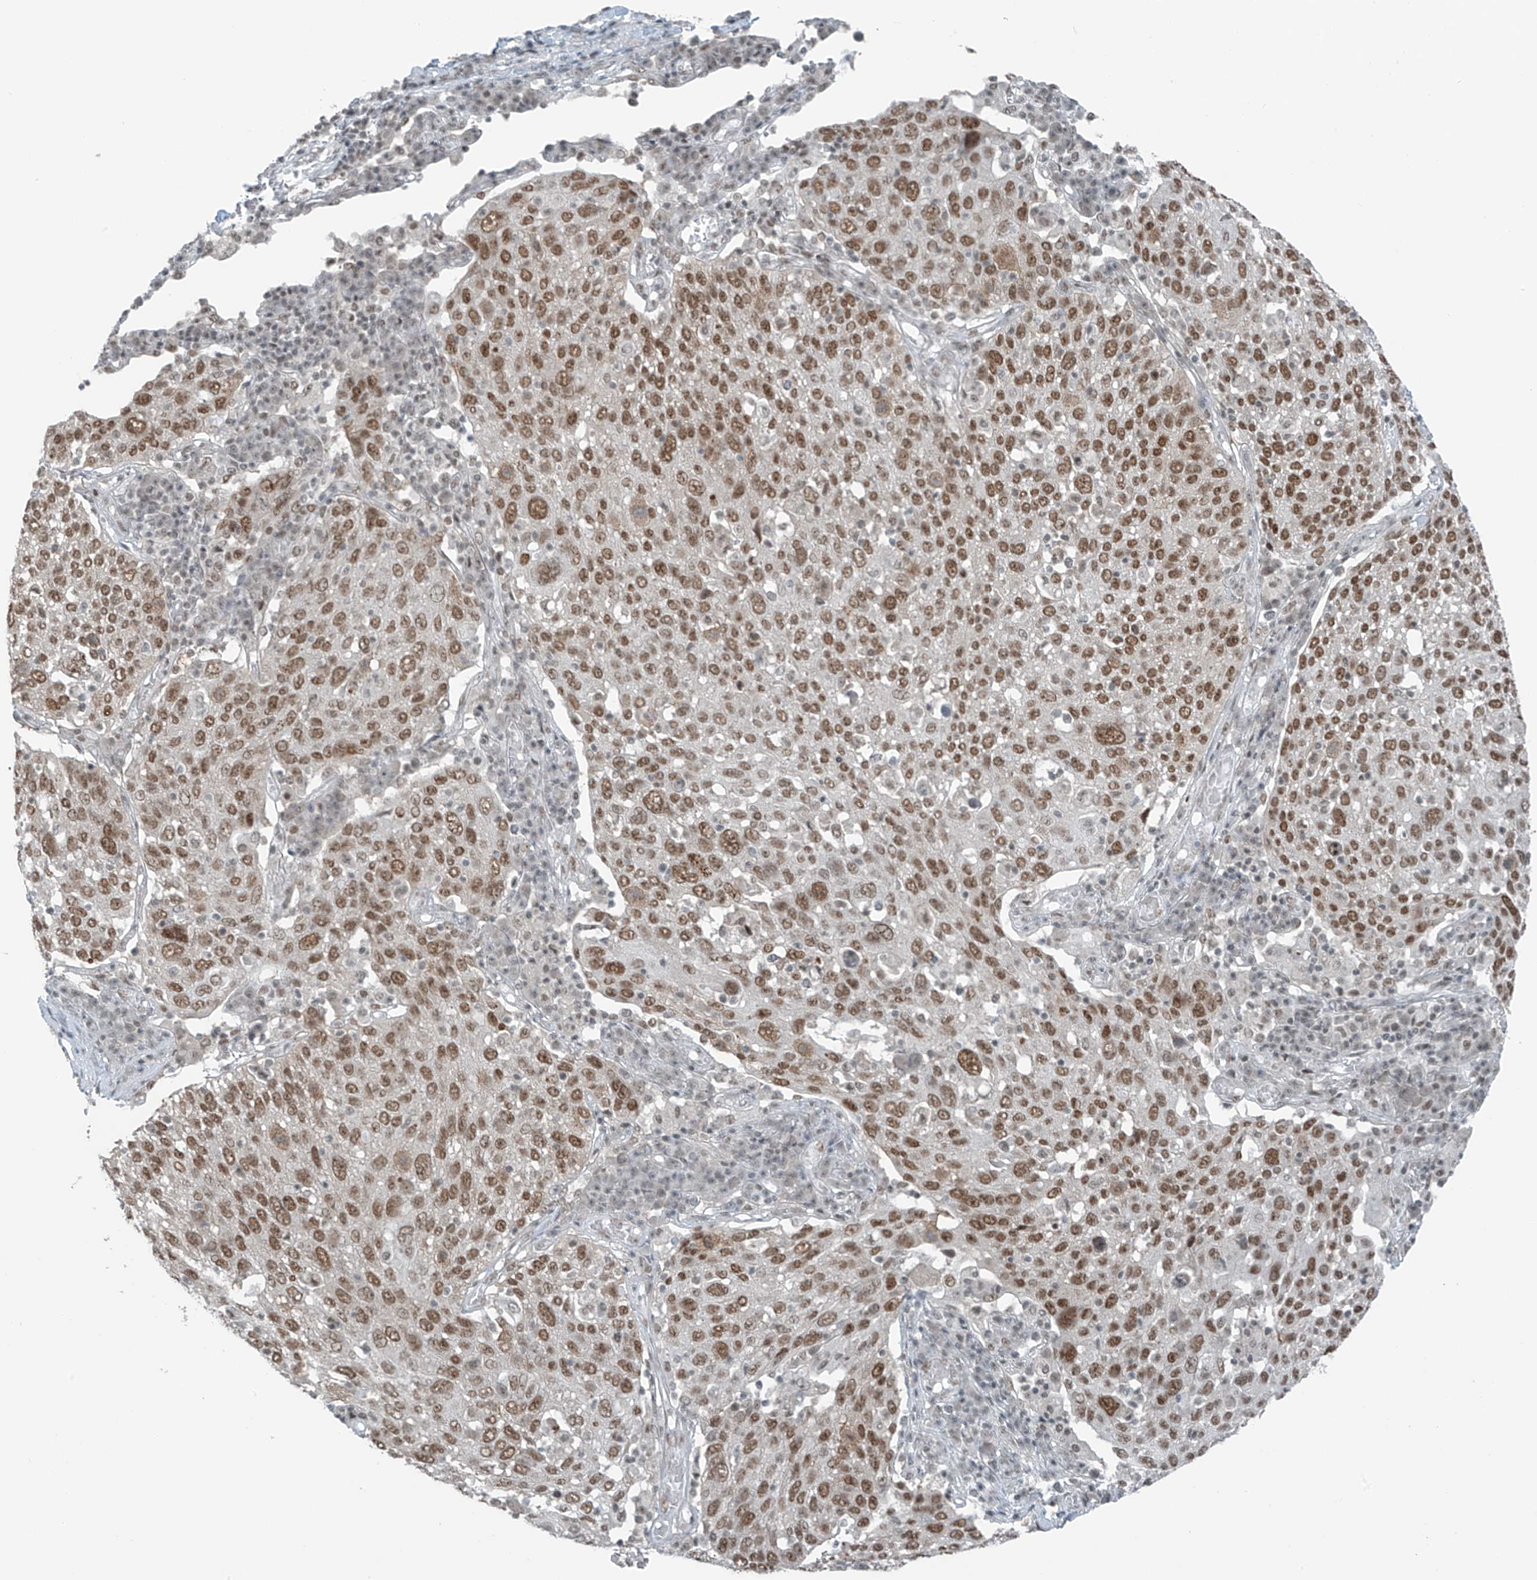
{"staining": {"intensity": "moderate", "quantity": ">75%", "location": "nuclear"}, "tissue": "lung cancer", "cell_type": "Tumor cells", "image_type": "cancer", "snomed": [{"axis": "morphology", "description": "Squamous cell carcinoma, NOS"}, {"axis": "topography", "description": "Lung"}], "caption": "A brown stain highlights moderate nuclear staining of a protein in lung cancer tumor cells.", "gene": "WRNIP1", "patient": {"sex": "male", "age": 65}}